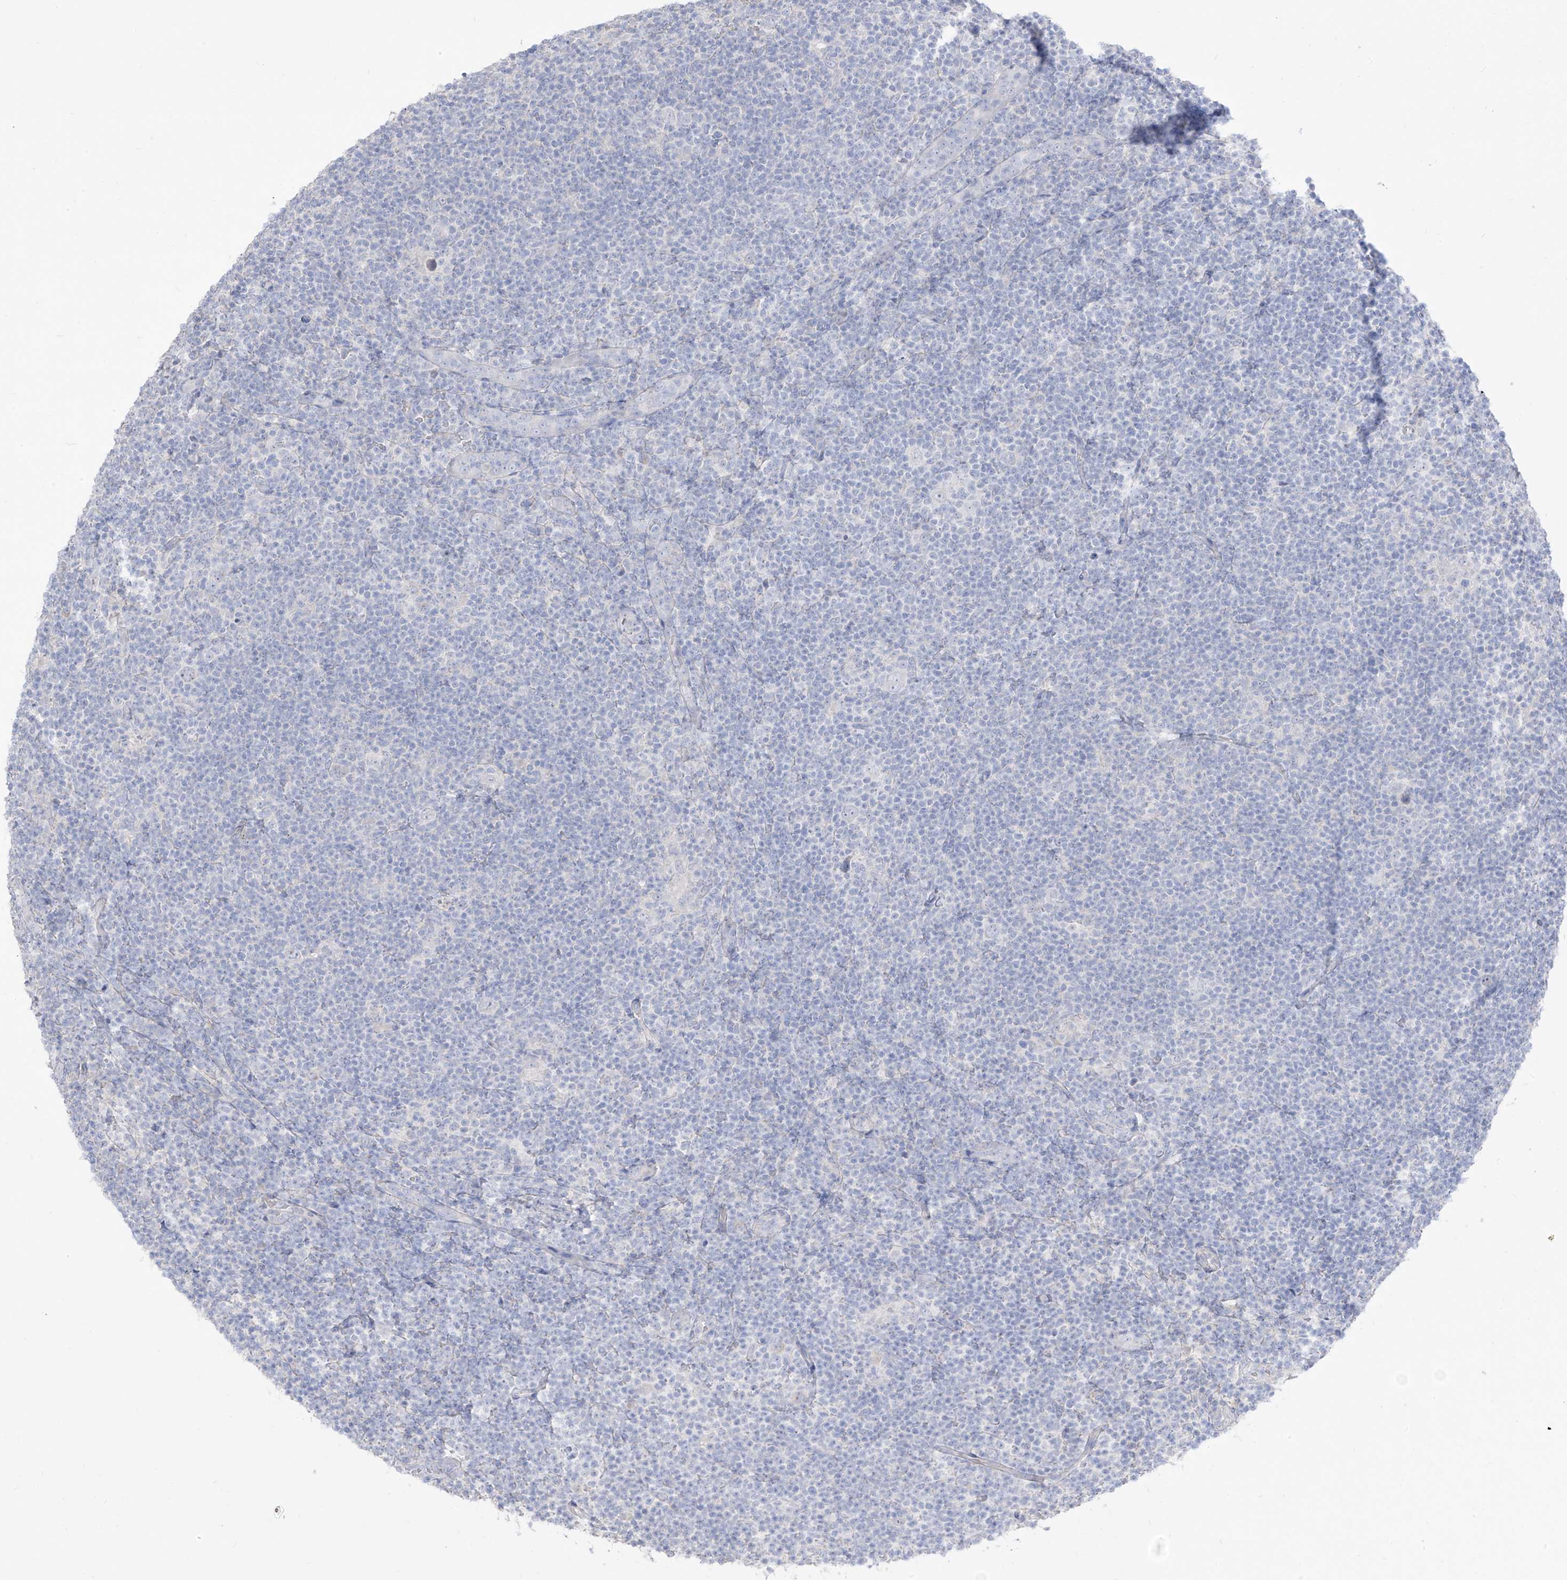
{"staining": {"intensity": "negative", "quantity": "none", "location": "none"}, "tissue": "lymphoma", "cell_type": "Tumor cells", "image_type": "cancer", "snomed": [{"axis": "morphology", "description": "Hodgkin's disease, NOS"}, {"axis": "topography", "description": "Lymph node"}], "caption": "Immunohistochemical staining of human Hodgkin's disease reveals no significant expression in tumor cells.", "gene": "ARHGEF40", "patient": {"sex": "female", "age": 57}}